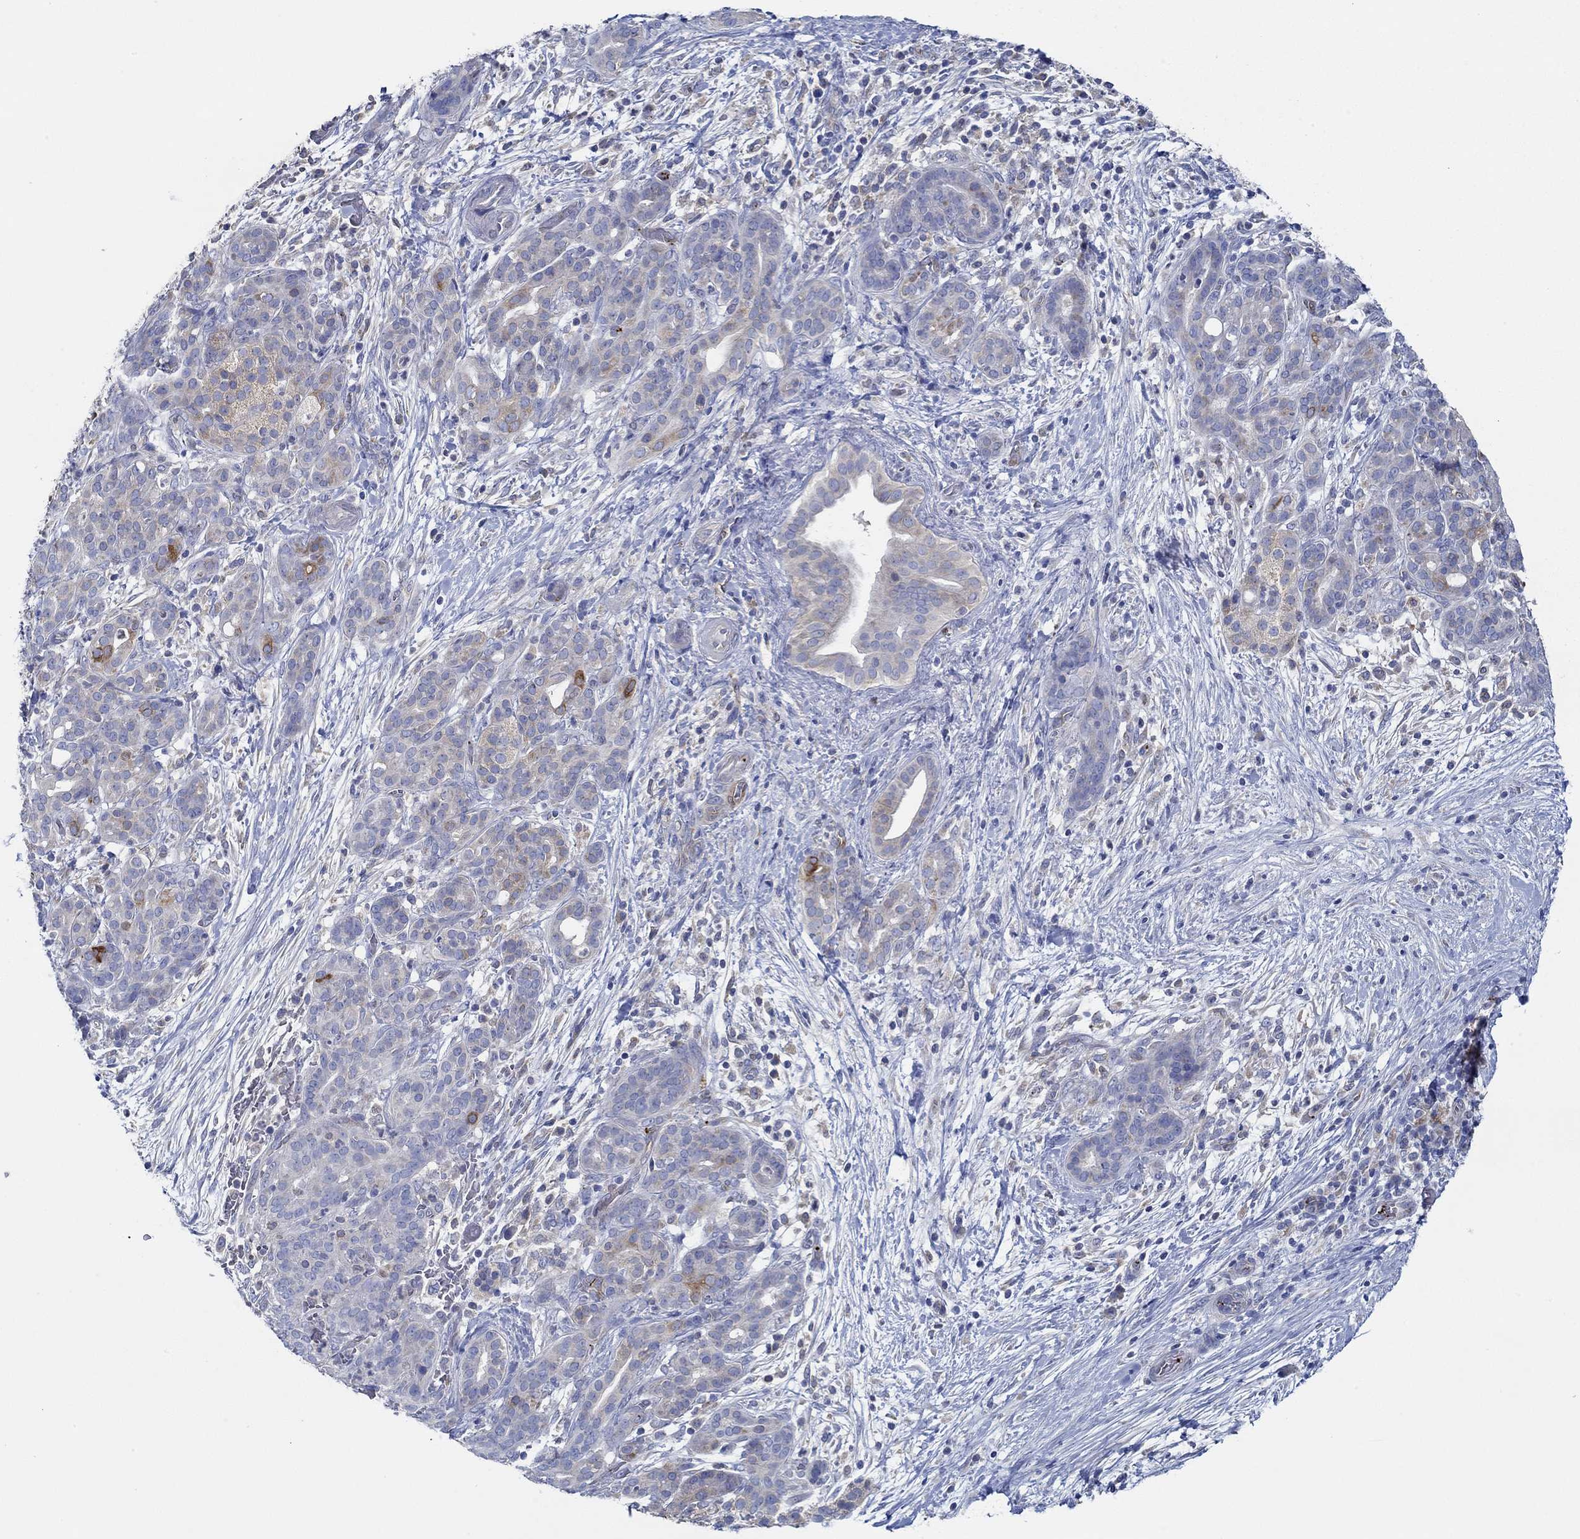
{"staining": {"intensity": "weak", "quantity": "25%-75%", "location": "cytoplasmic/membranous"}, "tissue": "pancreatic cancer", "cell_type": "Tumor cells", "image_type": "cancer", "snomed": [{"axis": "morphology", "description": "Adenocarcinoma, NOS"}, {"axis": "topography", "description": "Pancreas"}], "caption": "Immunohistochemical staining of adenocarcinoma (pancreatic) demonstrates low levels of weak cytoplasmic/membranous protein staining in approximately 25%-75% of tumor cells.", "gene": "SLC27A3", "patient": {"sex": "male", "age": 44}}